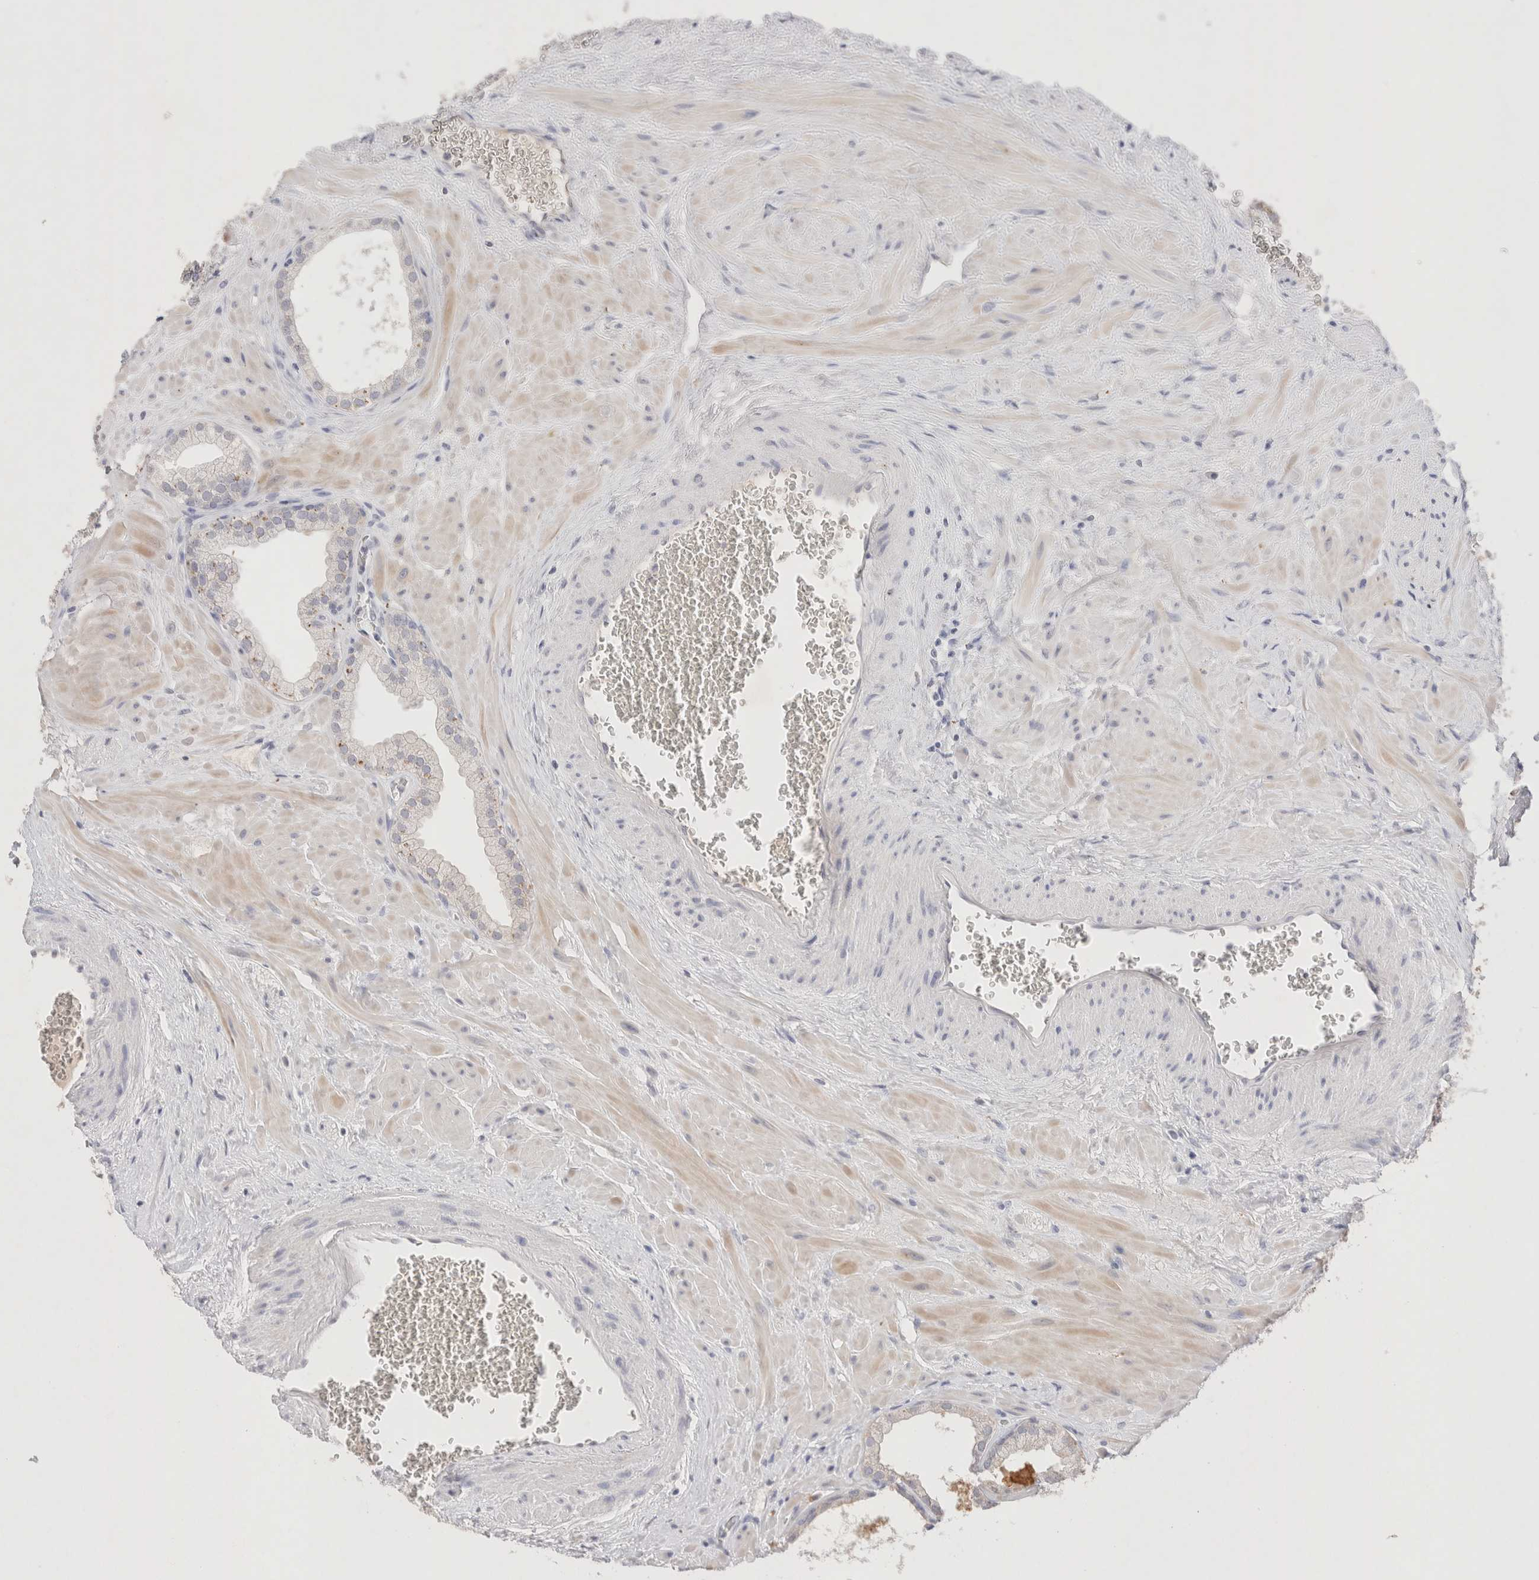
{"staining": {"intensity": "moderate", "quantity": "25%-75%", "location": "cytoplasmic/membranous"}, "tissue": "prostate", "cell_type": "Glandular cells", "image_type": "normal", "snomed": [{"axis": "morphology", "description": "Normal tissue, NOS"}, {"axis": "morphology", "description": "Urothelial carcinoma, Low grade"}, {"axis": "topography", "description": "Urinary bladder"}, {"axis": "topography", "description": "Prostate"}], "caption": "Prostate stained with immunohistochemistry shows moderate cytoplasmic/membranous positivity in about 25%-75% of glandular cells.", "gene": "EPCAM", "patient": {"sex": "male", "age": 60}}